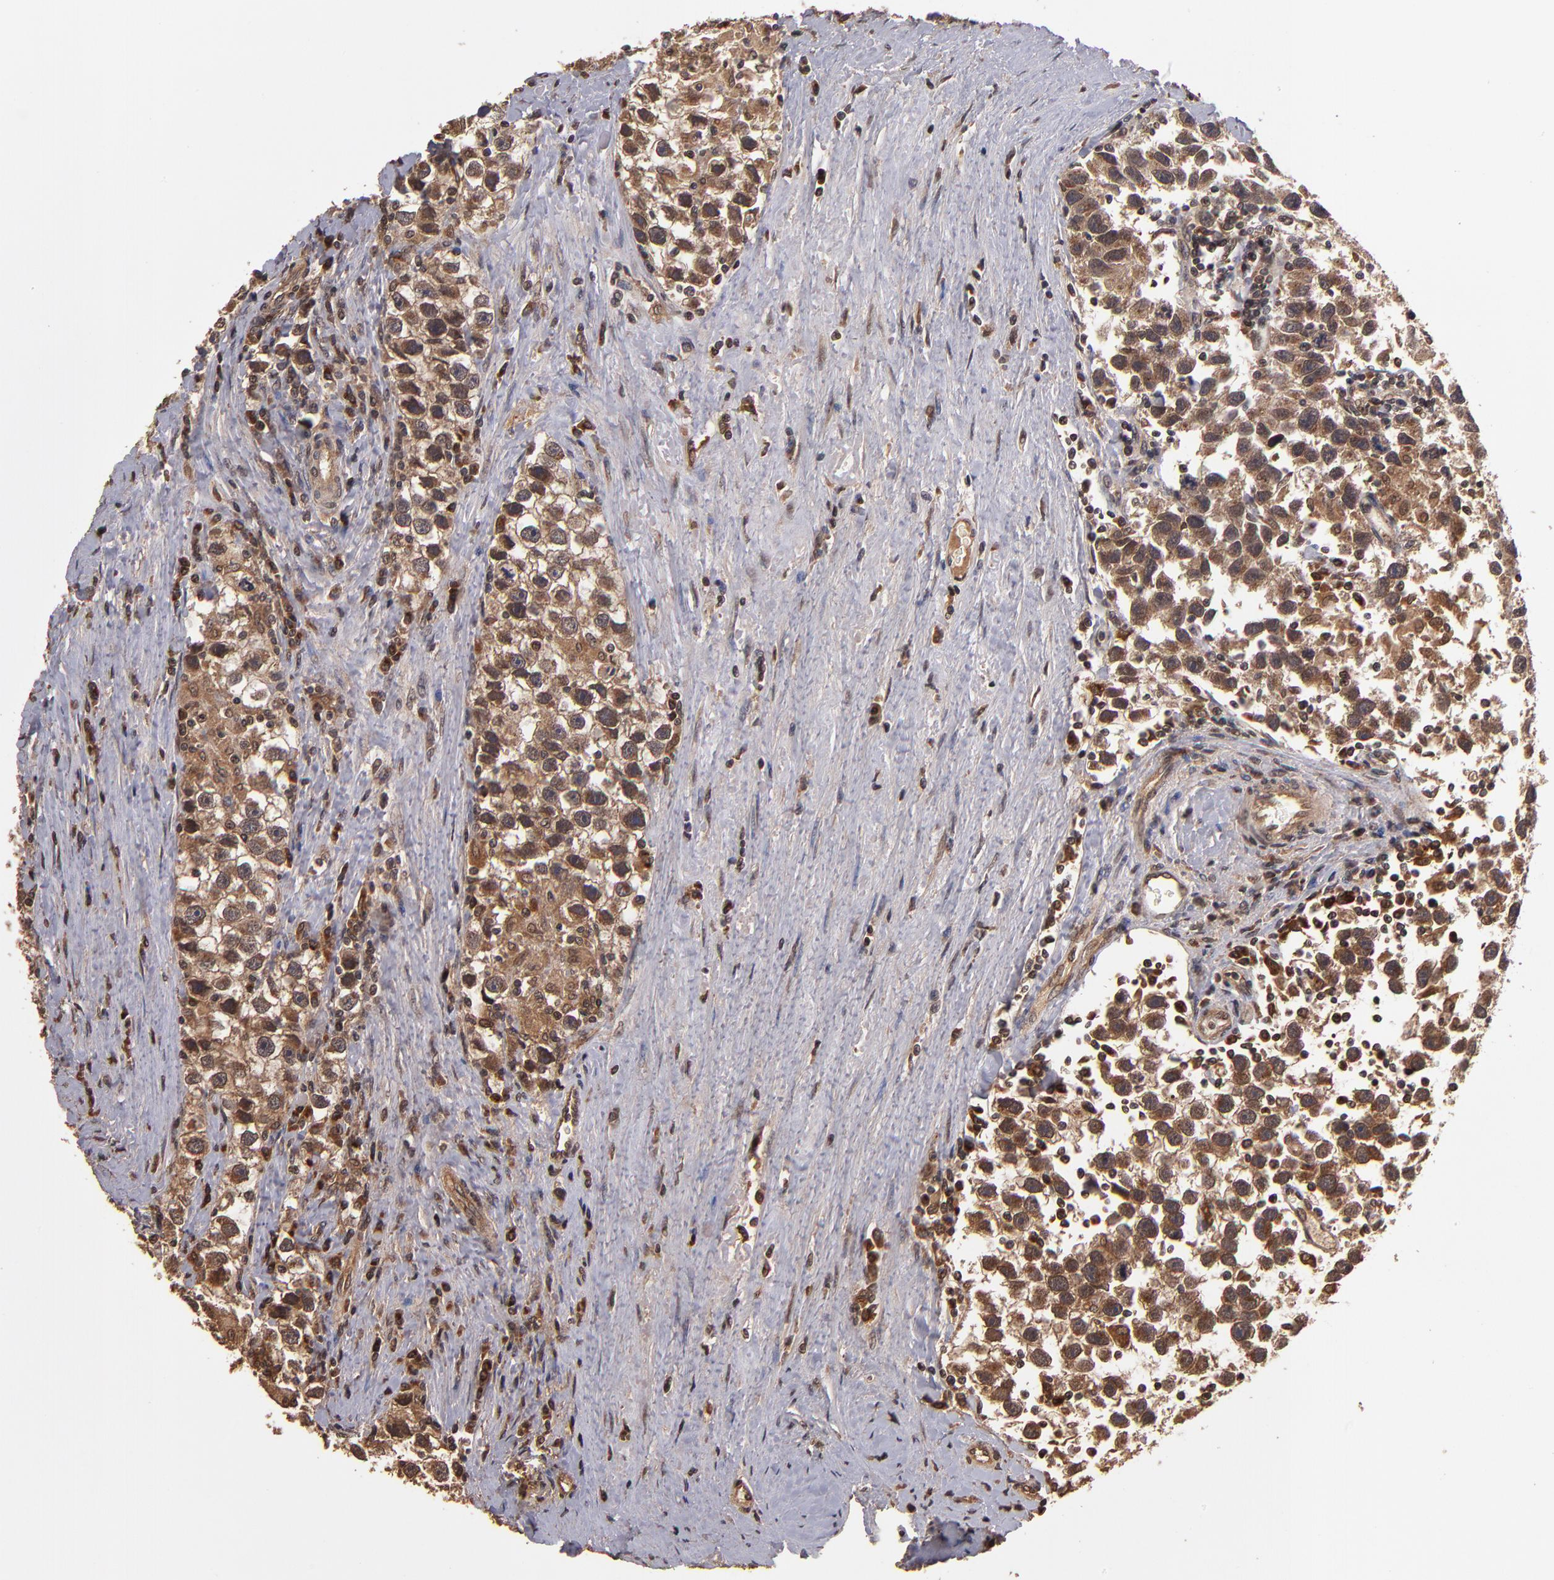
{"staining": {"intensity": "moderate", "quantity": ">75%", "location": "cytoplasmic/membranous"}, "tissue": "testis cancer", "cell_type": "Tumor cells", "image_type": "cancer", "snomed": [{"axis": "morphology", "description": "Seminoma, NOS"}, {"axis": "topography", "description": "Testis"}], "caption": "A medium amount of moderate cytoplasmic/membranous positivity is identified in about >75% of tumor cells in testis cancer tissue.", "gene": "NFE2L2", "patient": {"sex": "male", "age": 43}}